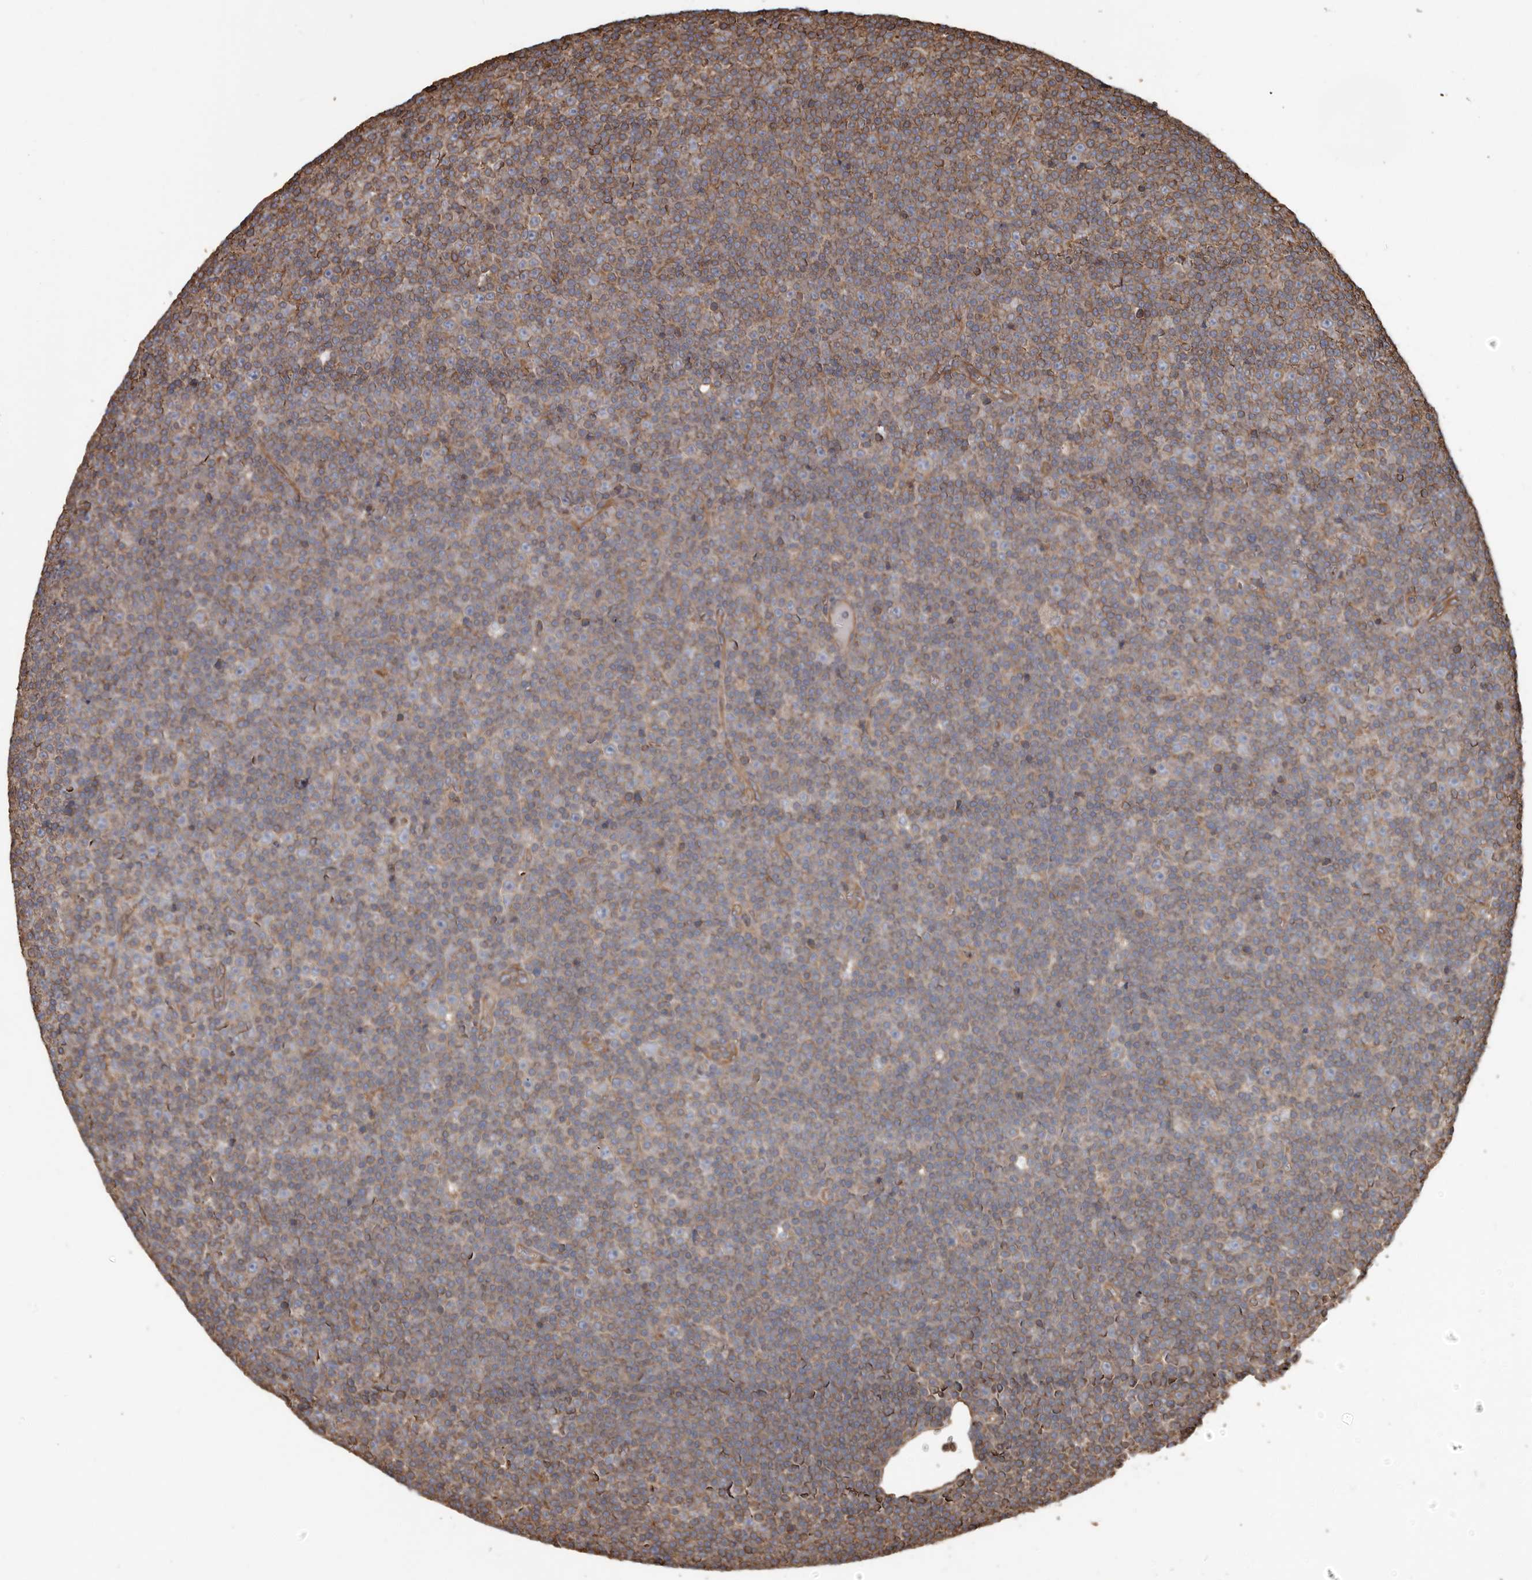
{"staining": {"intensity": "moderate", "quantity": "25%-75%", "location": "cytoplasmic/membranous"}, "tissue": "lymphoma", "cell_type": "Tumor cells", "image_type": "cancer", "snomed": [{"axis": "morphology", "description": "Malignant lymphoma, non-Hodgkin's type, Low grade"}, {"axis": "topography", "description": "Lymph node"}], "caption": "This image displays immunohistochemistry (IHC) staining of lymphoma, with medium moderate cytoplasmic/membranous positivity in about 25%-75% of tumor cells.", "gene": "DENND6B", "patient": {"sex": "female", "age": 67}}